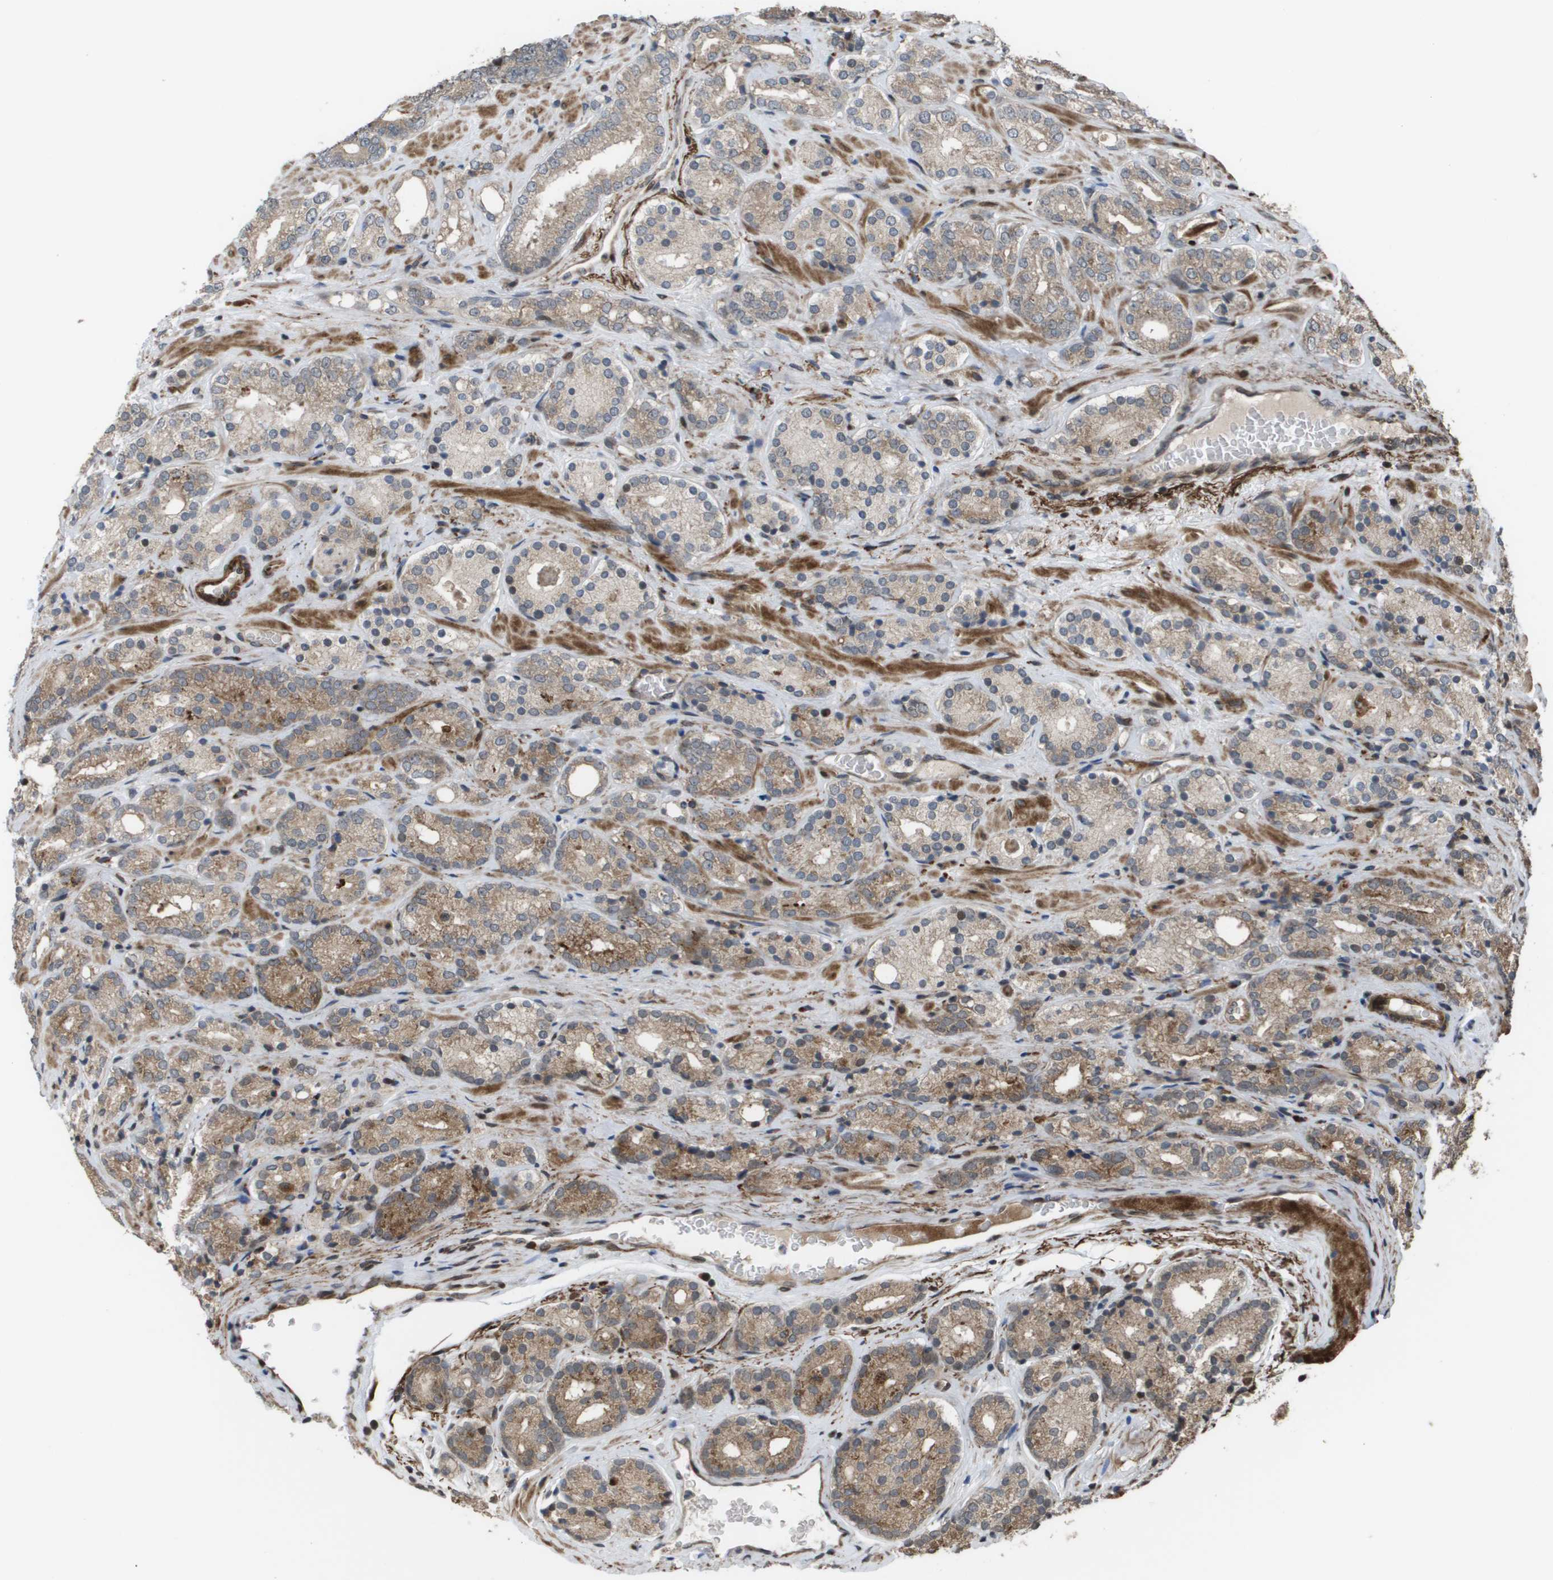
{"staining": {"intensity": "moderate", "quantity": "25%-75%", "location": "cytoplasmic/membranous"}, "tissue": "prostate cancer", "cell_type": "Tumor cells", "image_type": "cancer", "snomed": [{"axis": "morphology", "description": "Adenocarcinoma, High grade"}, {"axis": "topography", "description": "Prostate"}], "caption": "This histopathology image demonstrates prostate adenocarcinoma (high-grade) stained with immunohistochemistry to label a protein in brown. The cytoplasmic/membranous of tumor cells show moderate positivity for the protein. Nuclei are counter-stained blue.", "gene": "AXIN2", "patient": {"sex": "male", "age": 71}}